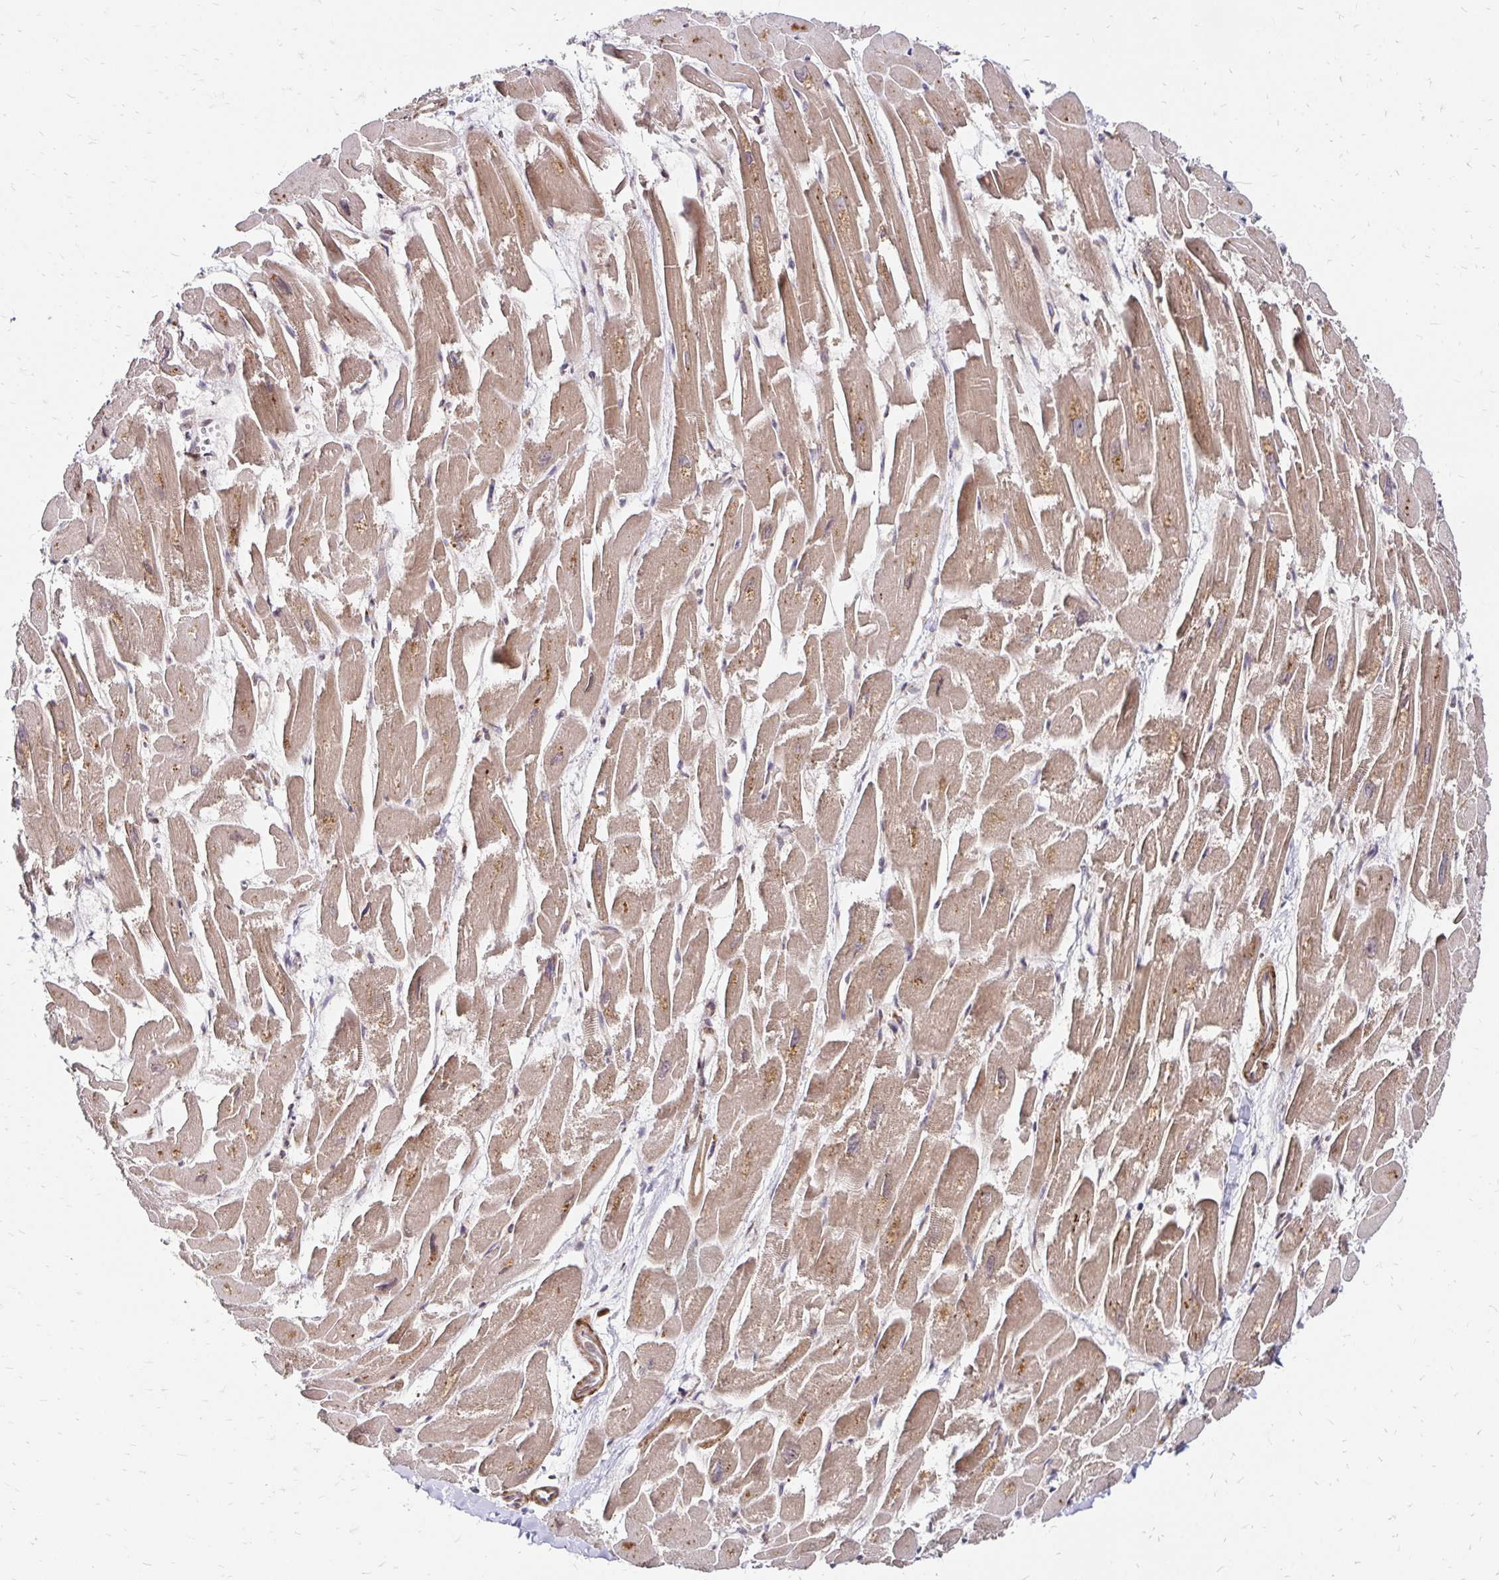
{"staining": {"intensity": "moderate", "quantity": ">75%", "location": "cytoplasmic/membranous"}, "tissue": "heart muscle", "cell_type": "Cardiomyocytes", "image_type": "normal", "snomed": [{"axis": "morphology", "description": "Normal tissue, NOS"}, {"axis": "topography", "description": "Heart"}], "caption": "Protein positivity by immunohistochemistry shows moderate cytoplasmic/membranous expression in approximately >75% of cardiomyocytes in unremarkable heart muscle. (DAB (3,3'-diaminobenzidine) IHC with brightfield microscopy, high magnification).", "gene": "ZW10", "patient": {"sex": "male", "age": 54}}